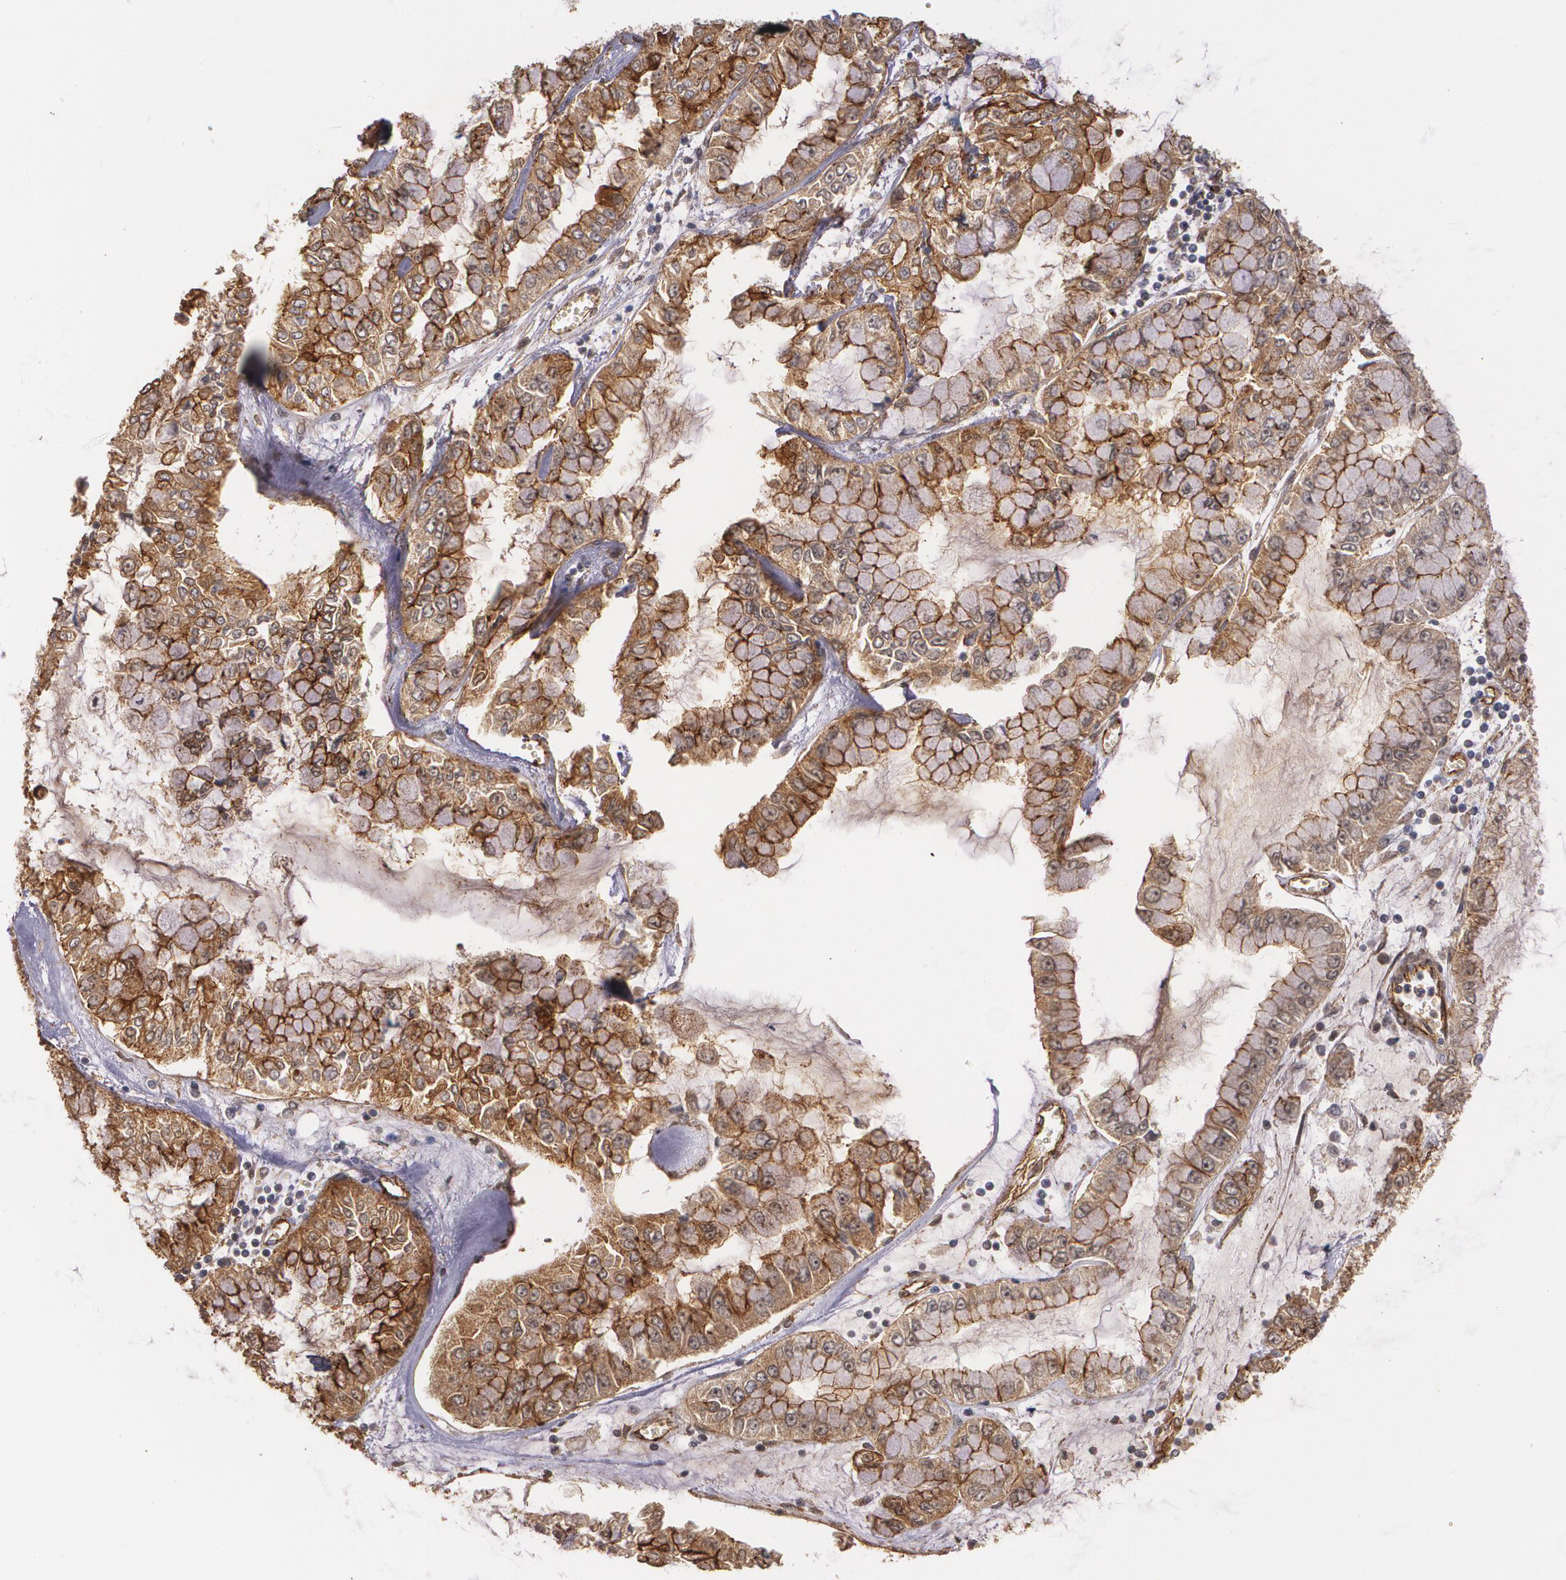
{"staining": {"intensity": "strong", "quantity": ">75%", "location": "cytoplasmic/membranous"}, "tissue": "liver cancer", "cell_type": "Tumor cells", "image_type": "cancer", "snomed": [{"axis": "morphology", "description": "Cholangiocarcinoma"}, {"axis": "topography", "description": "Liver"}], "caption": "A high amount of strong cytoplasmic/membranous staining is identified in about >75% of tumor cells in liver cholangiocarcinoma tissue.", "gene": "TJP1", "patient": {"sex": "female", "age": 79}}